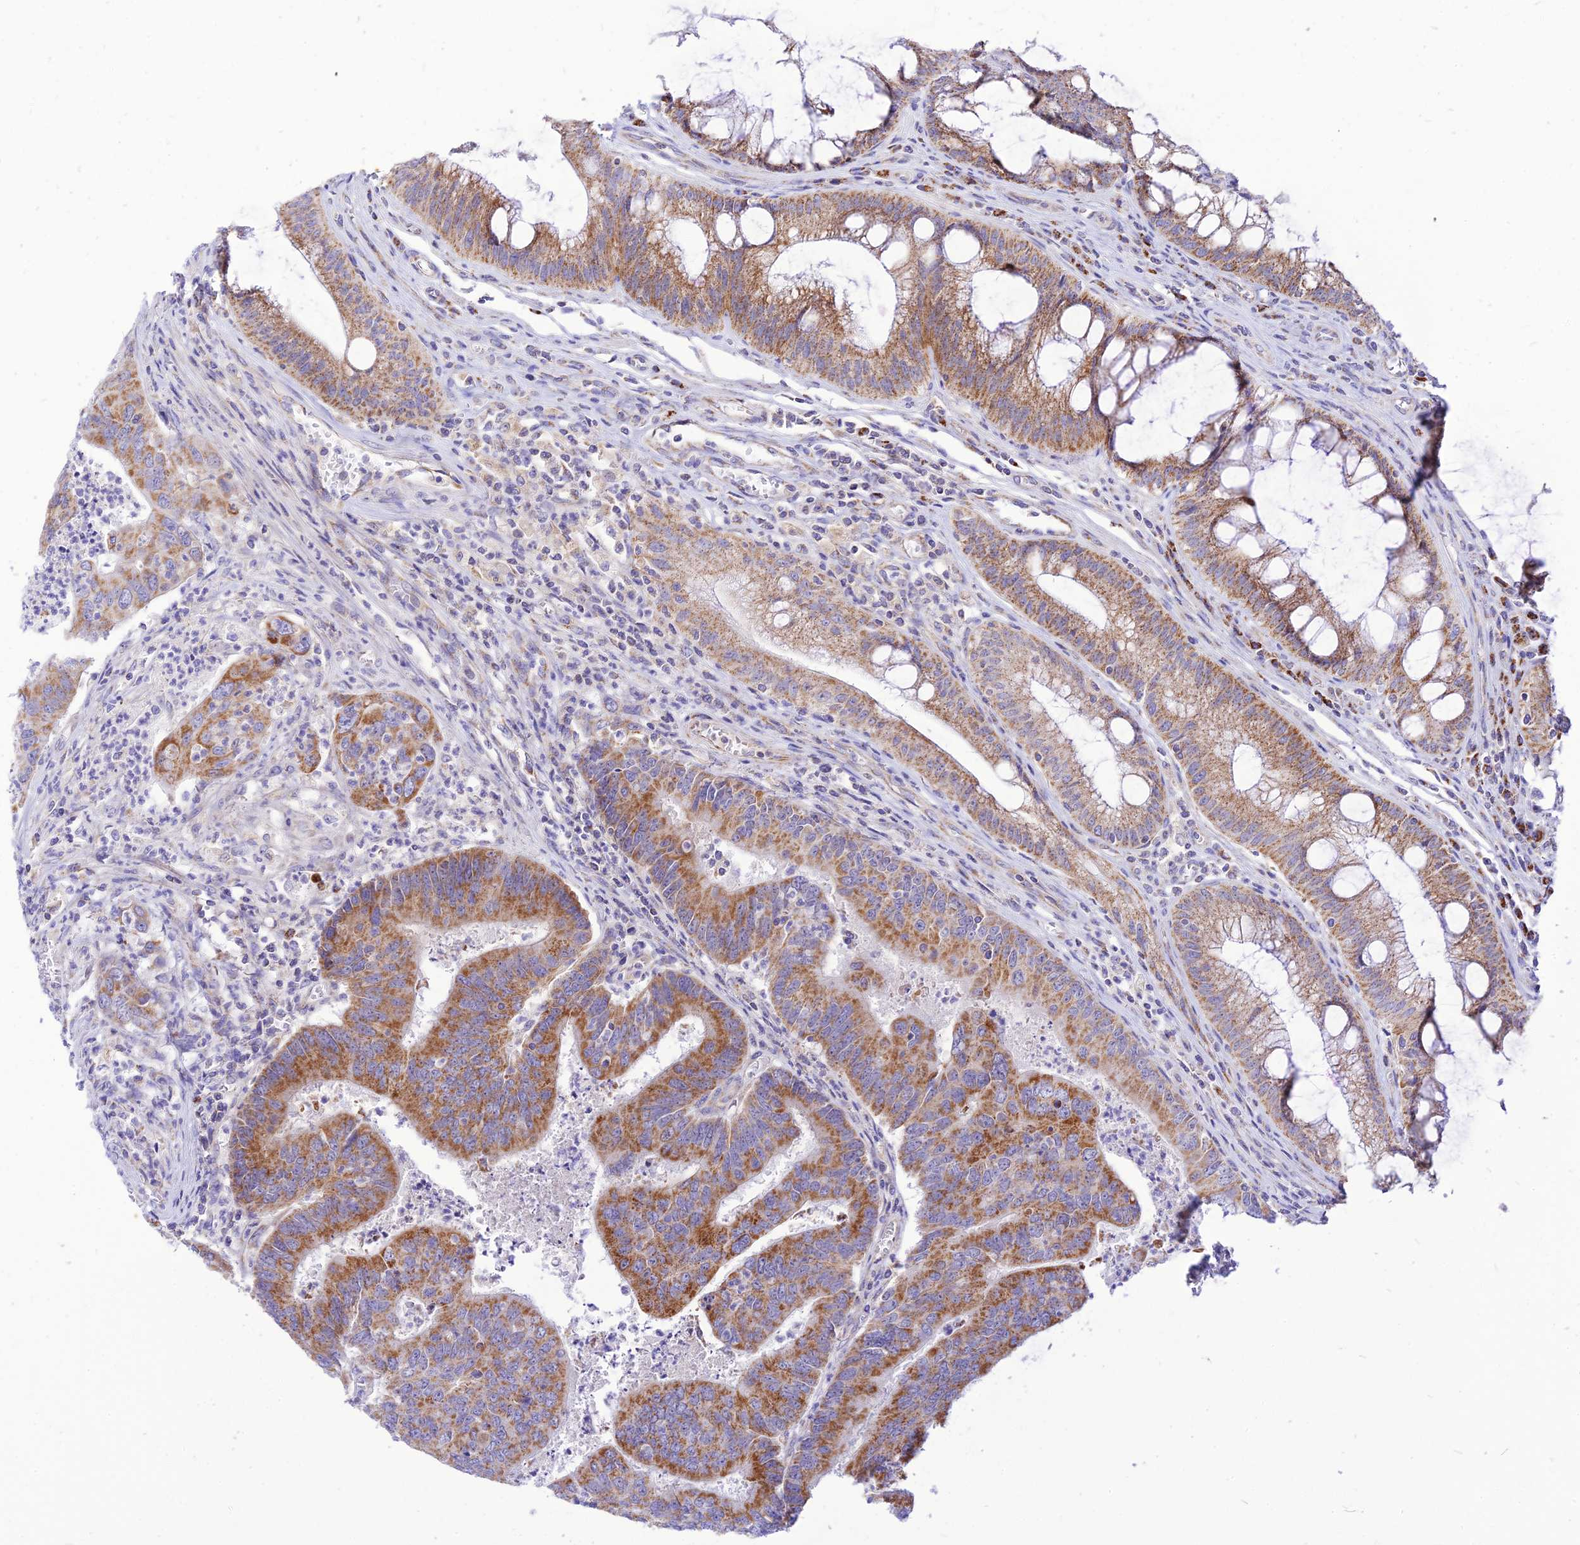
{"staining": {"intensity": "strong", "quantity": ">75%", "location": "cytoplasmic/membranous"}, "tissue": "colorectal cancer", "cell_type": "Tumor cells", "image_type": "cancer", "snomed": [{"axis": "morphology", "description": "Adenocarcinoma, NOS"}, {"axis": "topography", "description": "Colon"}], "caption": "Immunohistochemistry (DAB (3,3'-diaminobenzidine)) staining of colorectal adenocarcinoma exhibits strong cytoplasmic/membranous protein expression in about >75% of tumor cells.", "gene": "ECI1", "patient": {"sex": "female", "age": 67}}